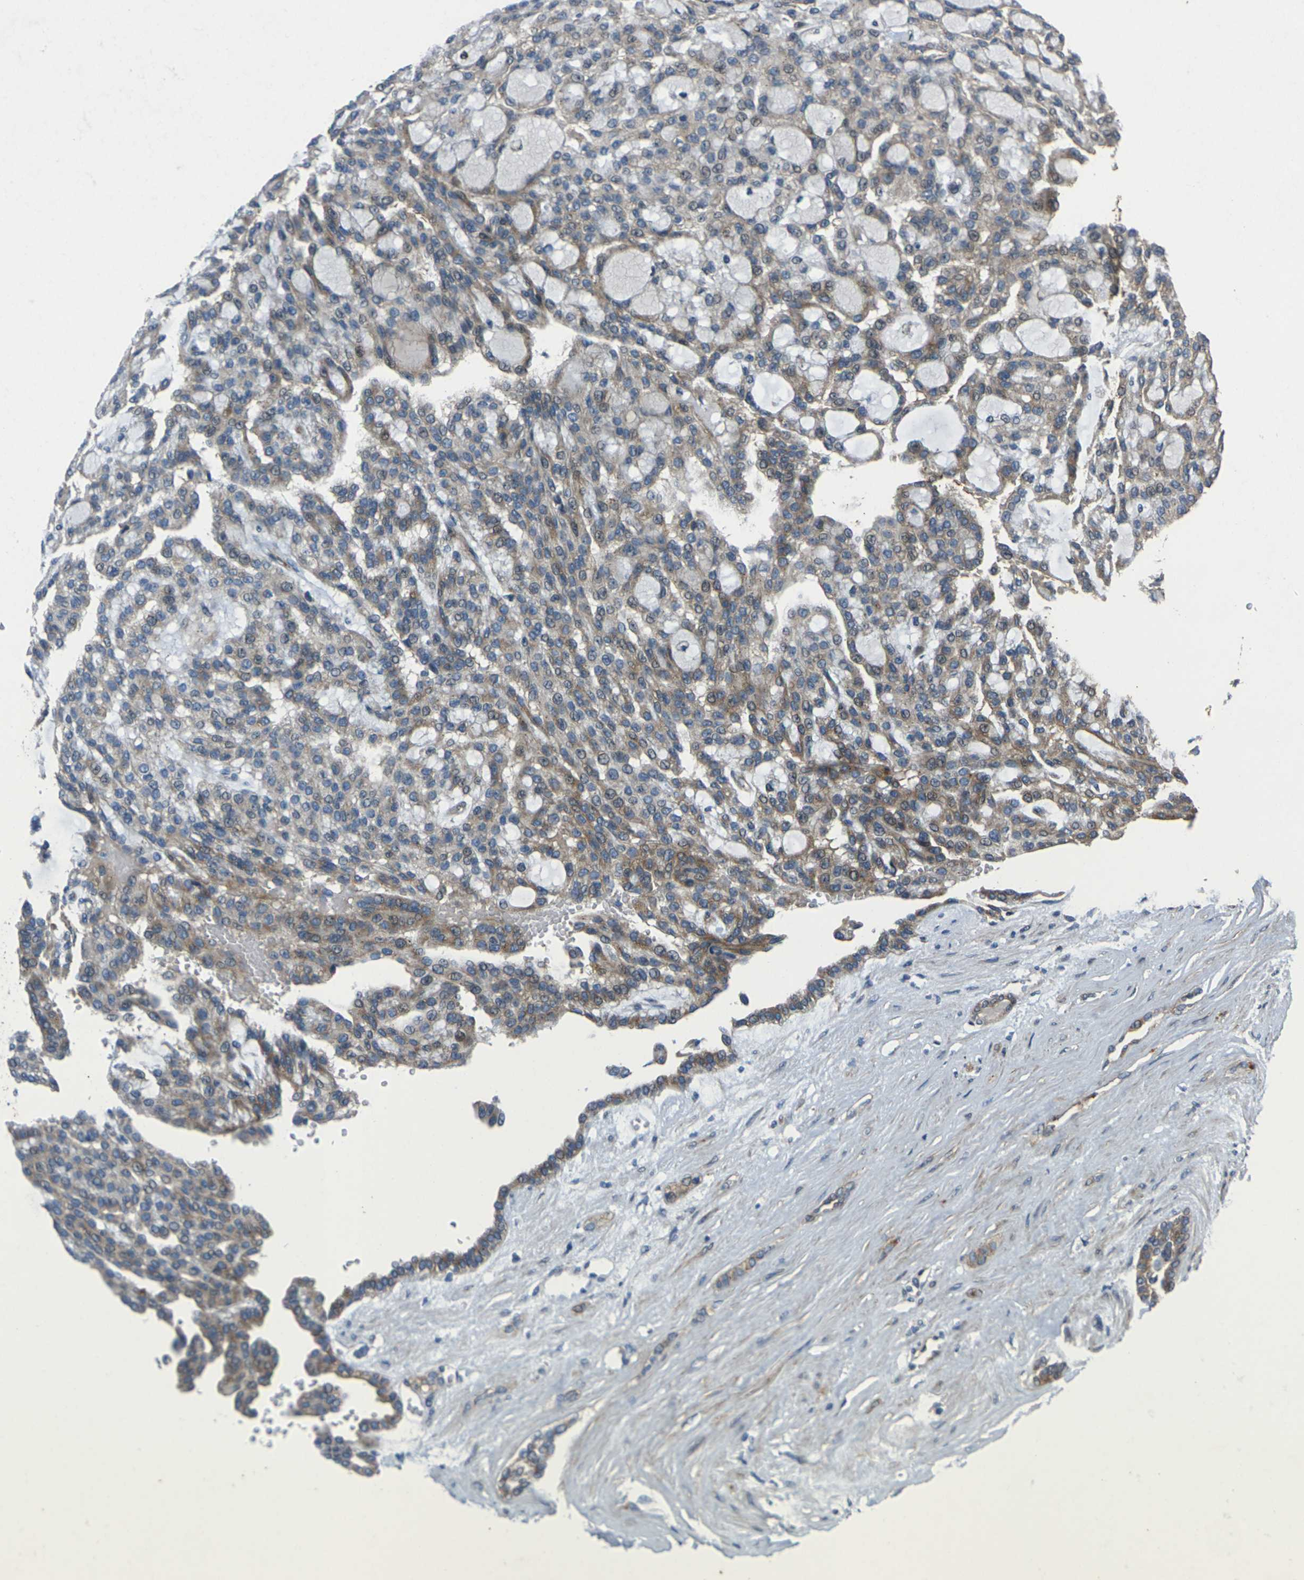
{"staining": {"intensity": "moderate", "quantity": "<25%", "location": "cytoplasmic/membranous"}, "tissue": "renal cancer", "cell_type": "Tumor cells", "image_type": "cancer", "snomed": [{"axis": "morphology", "description": "Adenocarcinoma, NOS"}, {"axis": "topography", "description": "Kidney"}], "caption": "Tumor cells demonstrate moderate cytoplasmic/membranous positivity in approximately <25% of cells in adenocarcinoma (renal). The protein is shown in brown color, while the nuclei are stained blue.", "gene": "EDNRA", "patient": {"sex": "male", "age": 63}}